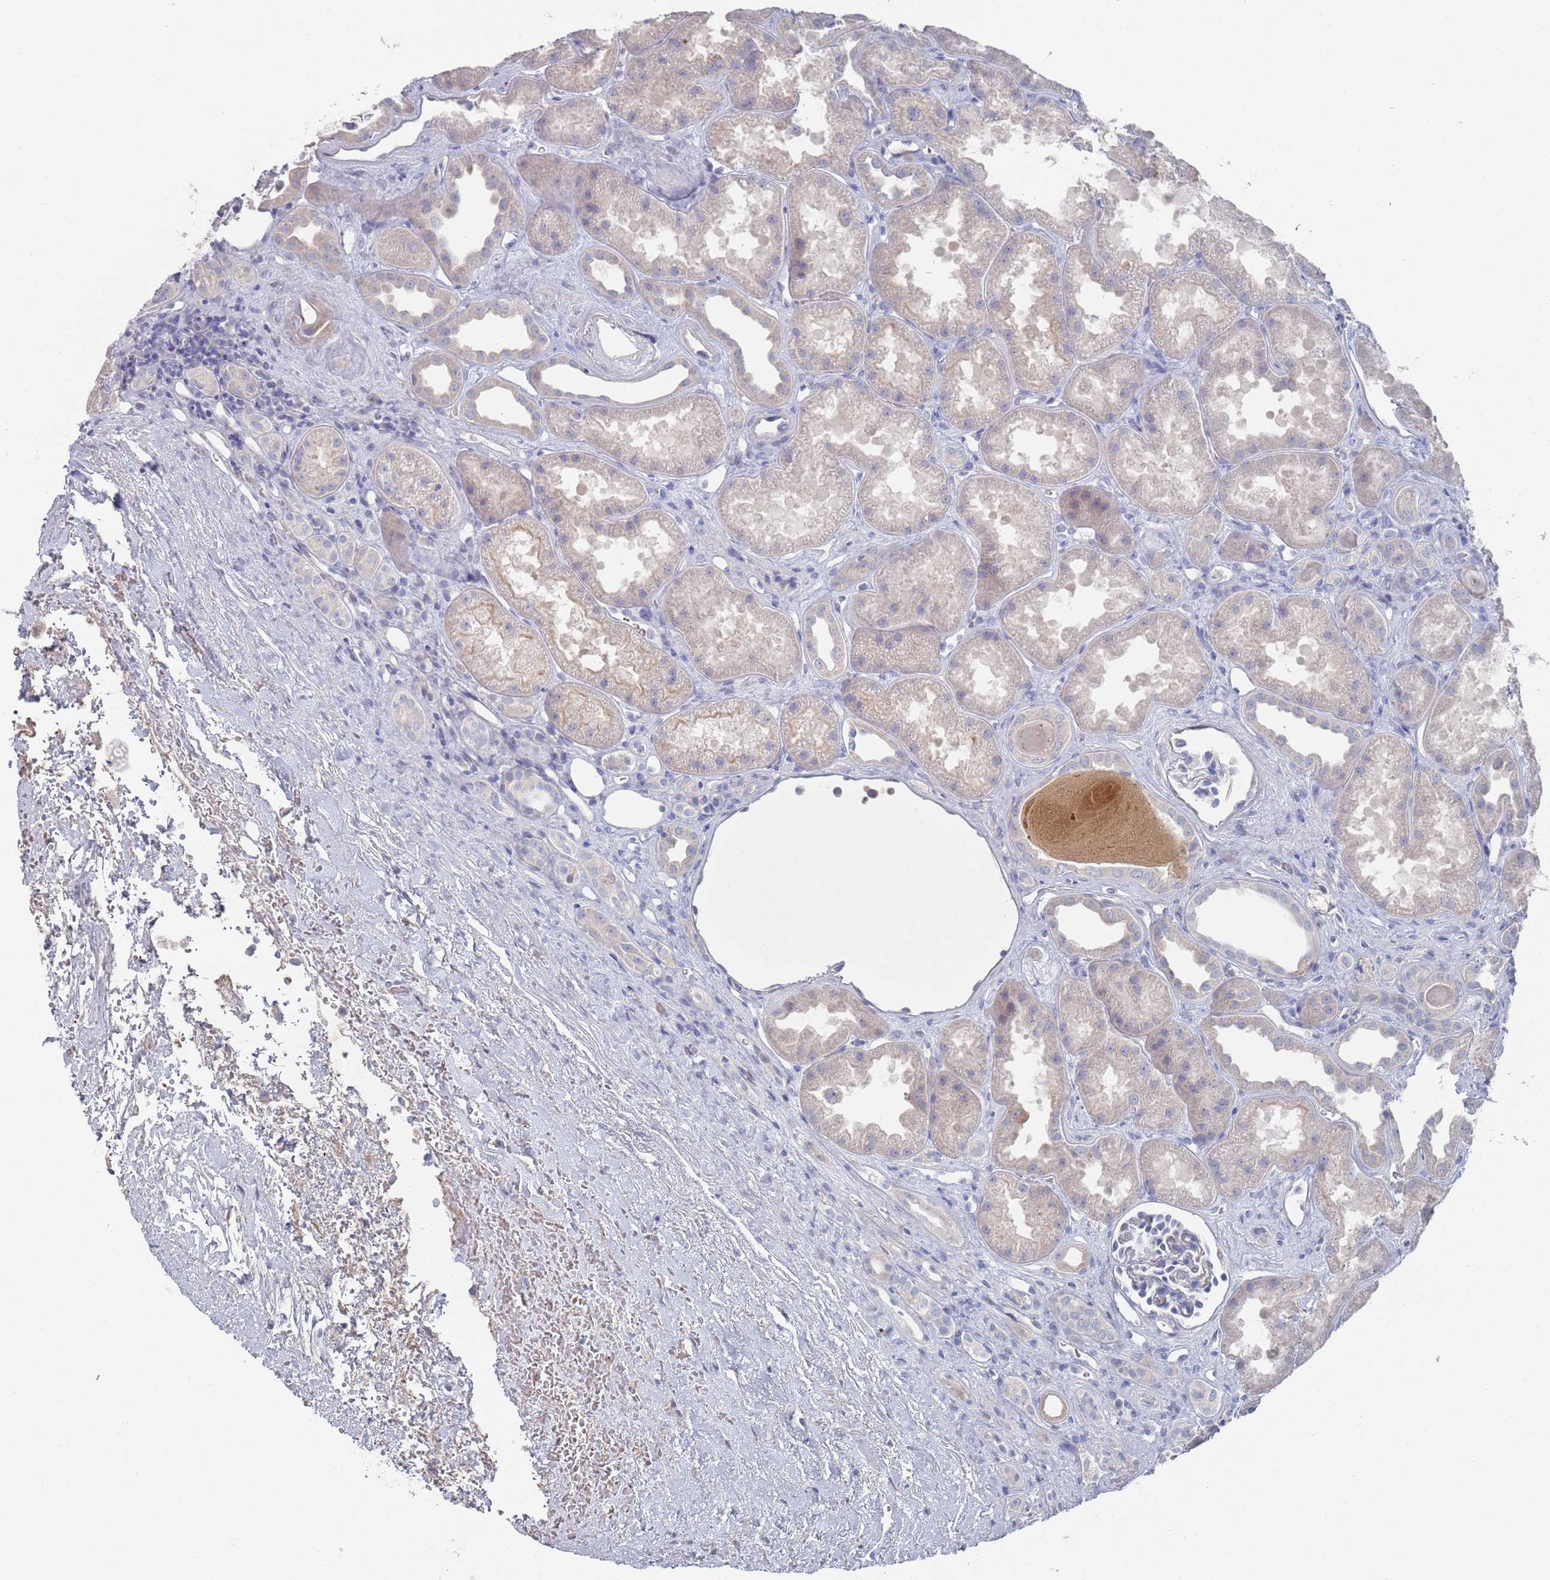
{"staining": {"intensity": "negative", "quantity": "none", "location": "none"}, "tissue": "kidney", "cell_type": "Cells in glomeruli", "image_type": "normal", "snomed": [{"axis": "morphology", "description": "Normal tissue, NOS"}, {"axis": "topography", "description": "Kidney"}], "caption": "A high-resolution histopathology image shows immunohistochemistry staining of benign kidney, which reveals no significant positivity in cells in glomeruli.", "gene": "TMCO3", "patient": {"sex": "male", "age": 61}}